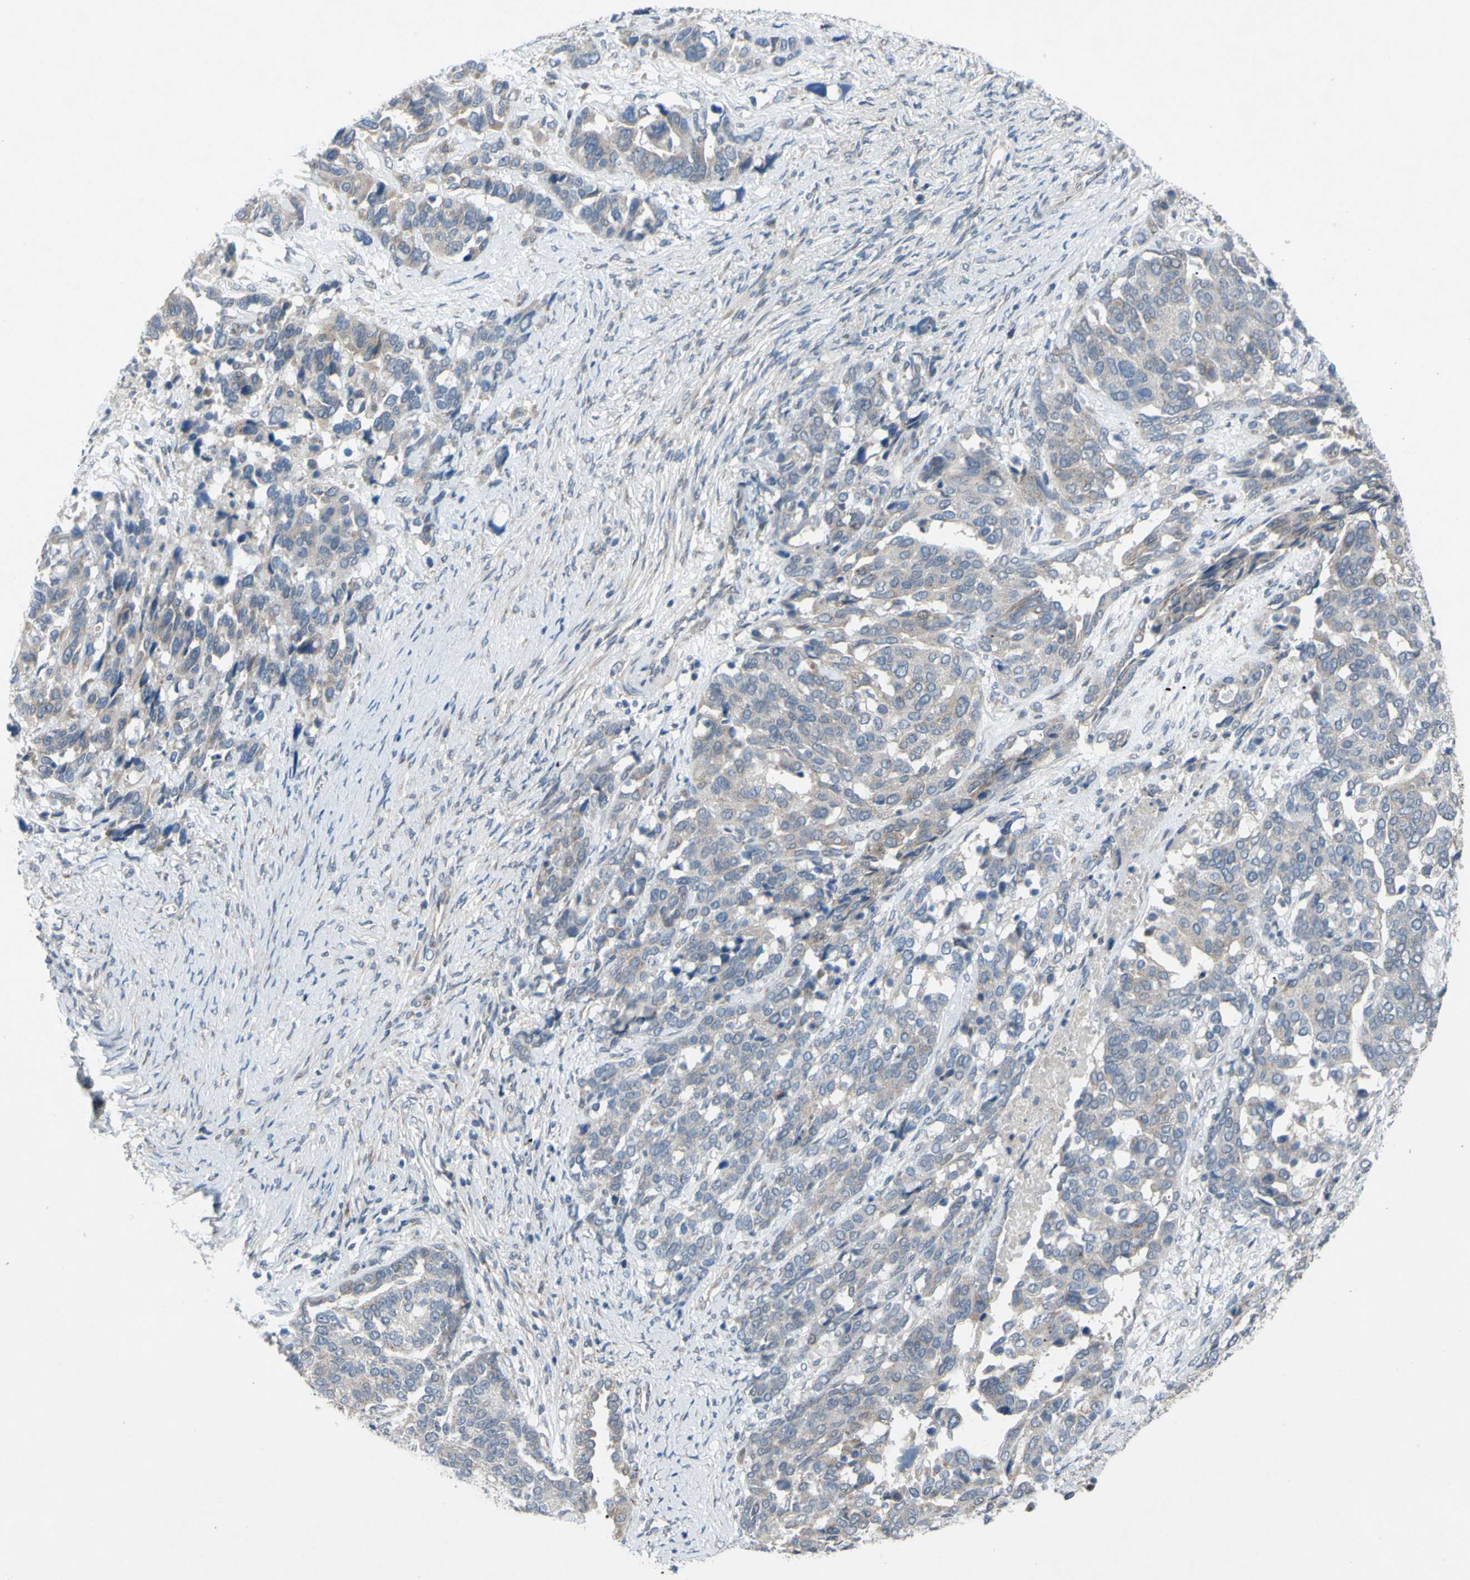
{"staining": {"intensity": "weak", "quantity": ">75%", "location": "cytoplasmic/membranous"}, "tissue": "ovarian cancer", "cell_type": "Tumor cells", "image_type": "cancer", "snomed": [{"axis": "morphology", "description": "Cystadenocarcinoma, serous, NOS"}, {"axis": "topography", "description": "Ovary"}], "caption": "Serous cystadenocarcinoma (ovarian) stained for a protein reveals weak cytoplasmic/membranous positivity in tumor cells.", "gene": "GRAMD2B", "patient": {"sex": "female", "age": 44}}